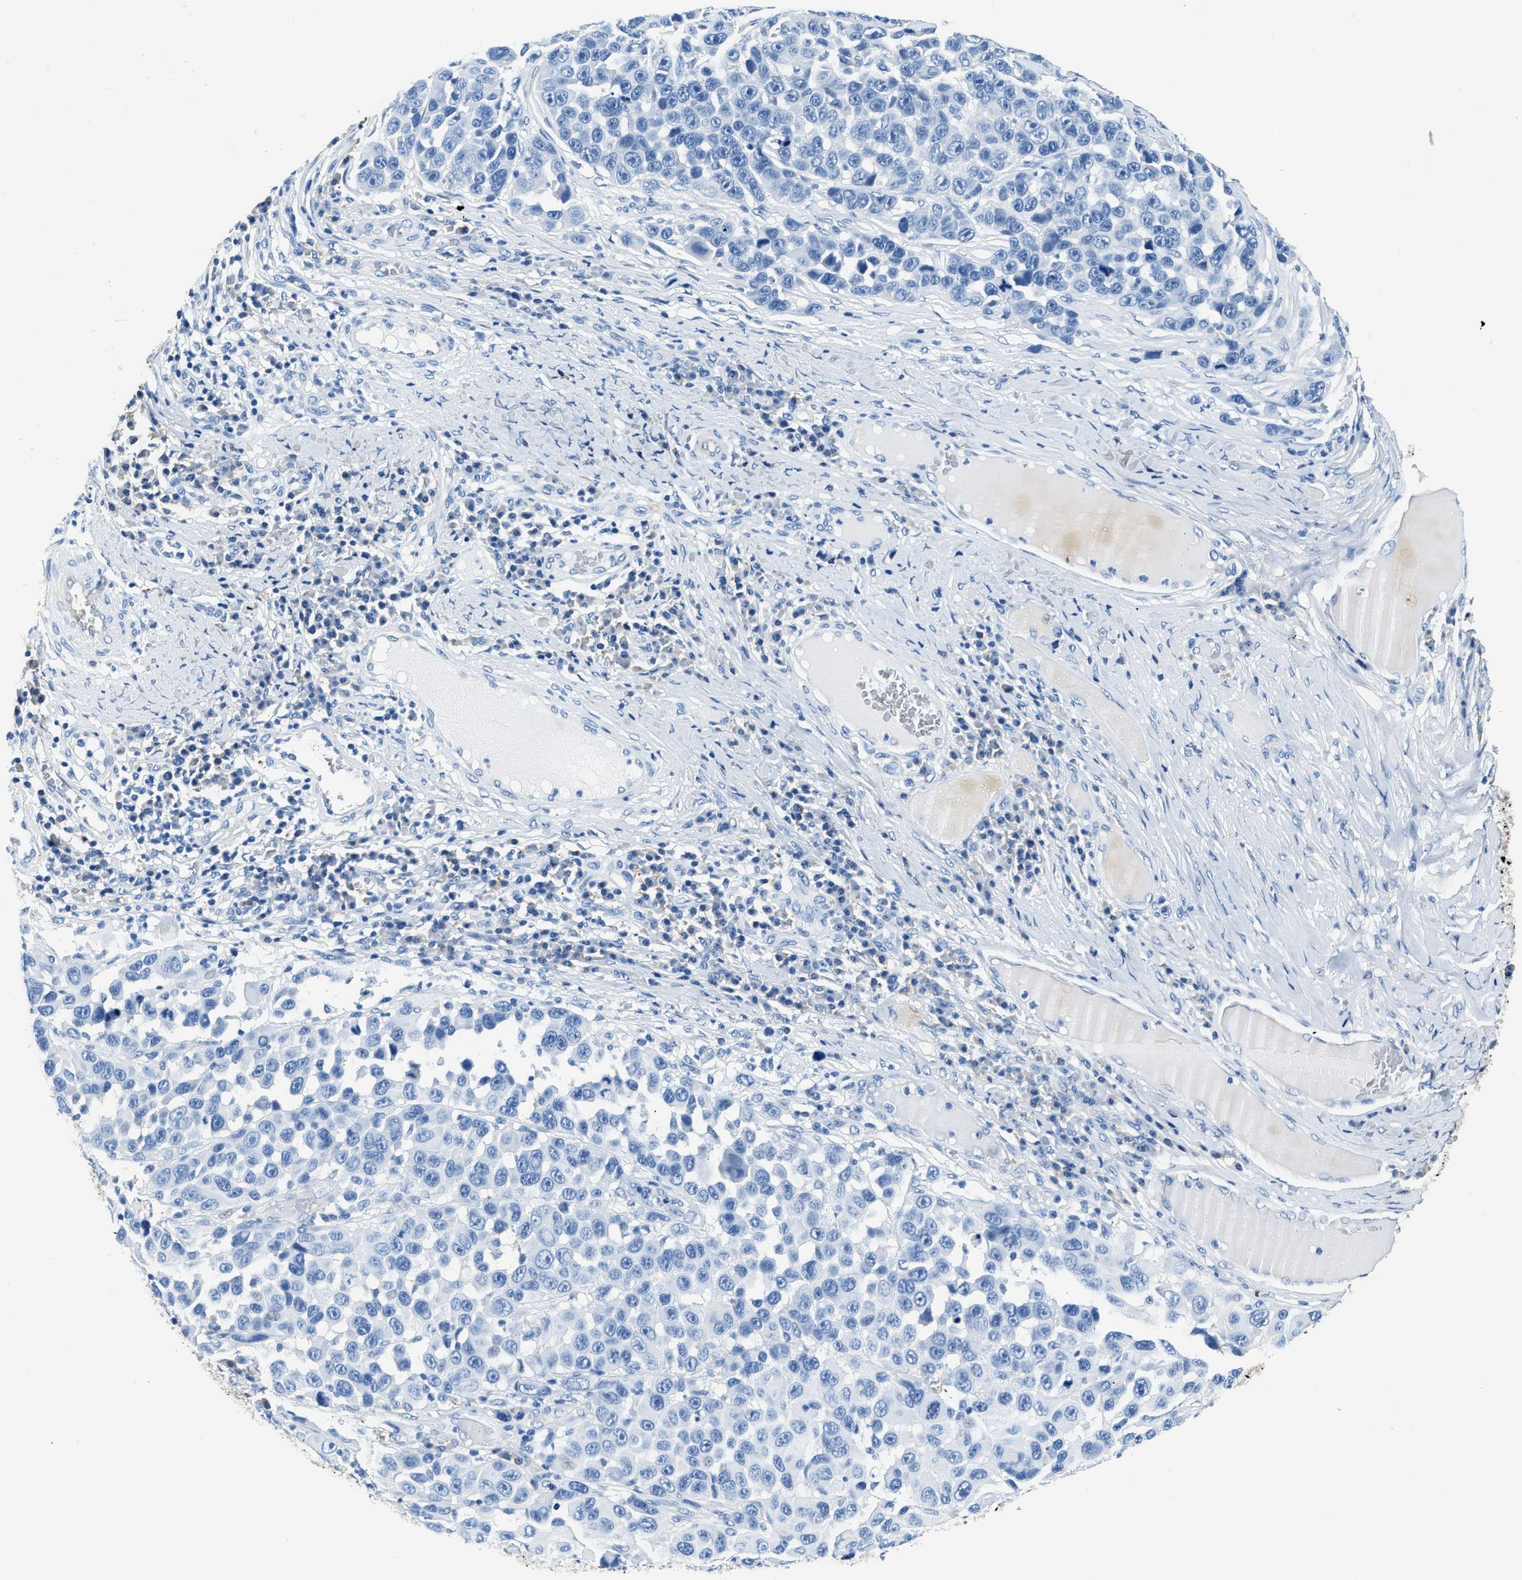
{"staining": {"intensity": "negative", "quantity": "none", "location": "none"}, "tissue": "melanoma", "cell_type": "Tumor cells", "image_type": "cancer", "snomed": [{"axis": "morphology", "description": "Malignant melanoma, NOS"}, {"axis": "topography", "description": "Skin"}], "caption": "Human melanoma stained for a protein using immunohistochemistry displays no expression in tumor cells.", "gene": "ZDHHC13", "patient": {"sex": "male", "age": 53}}